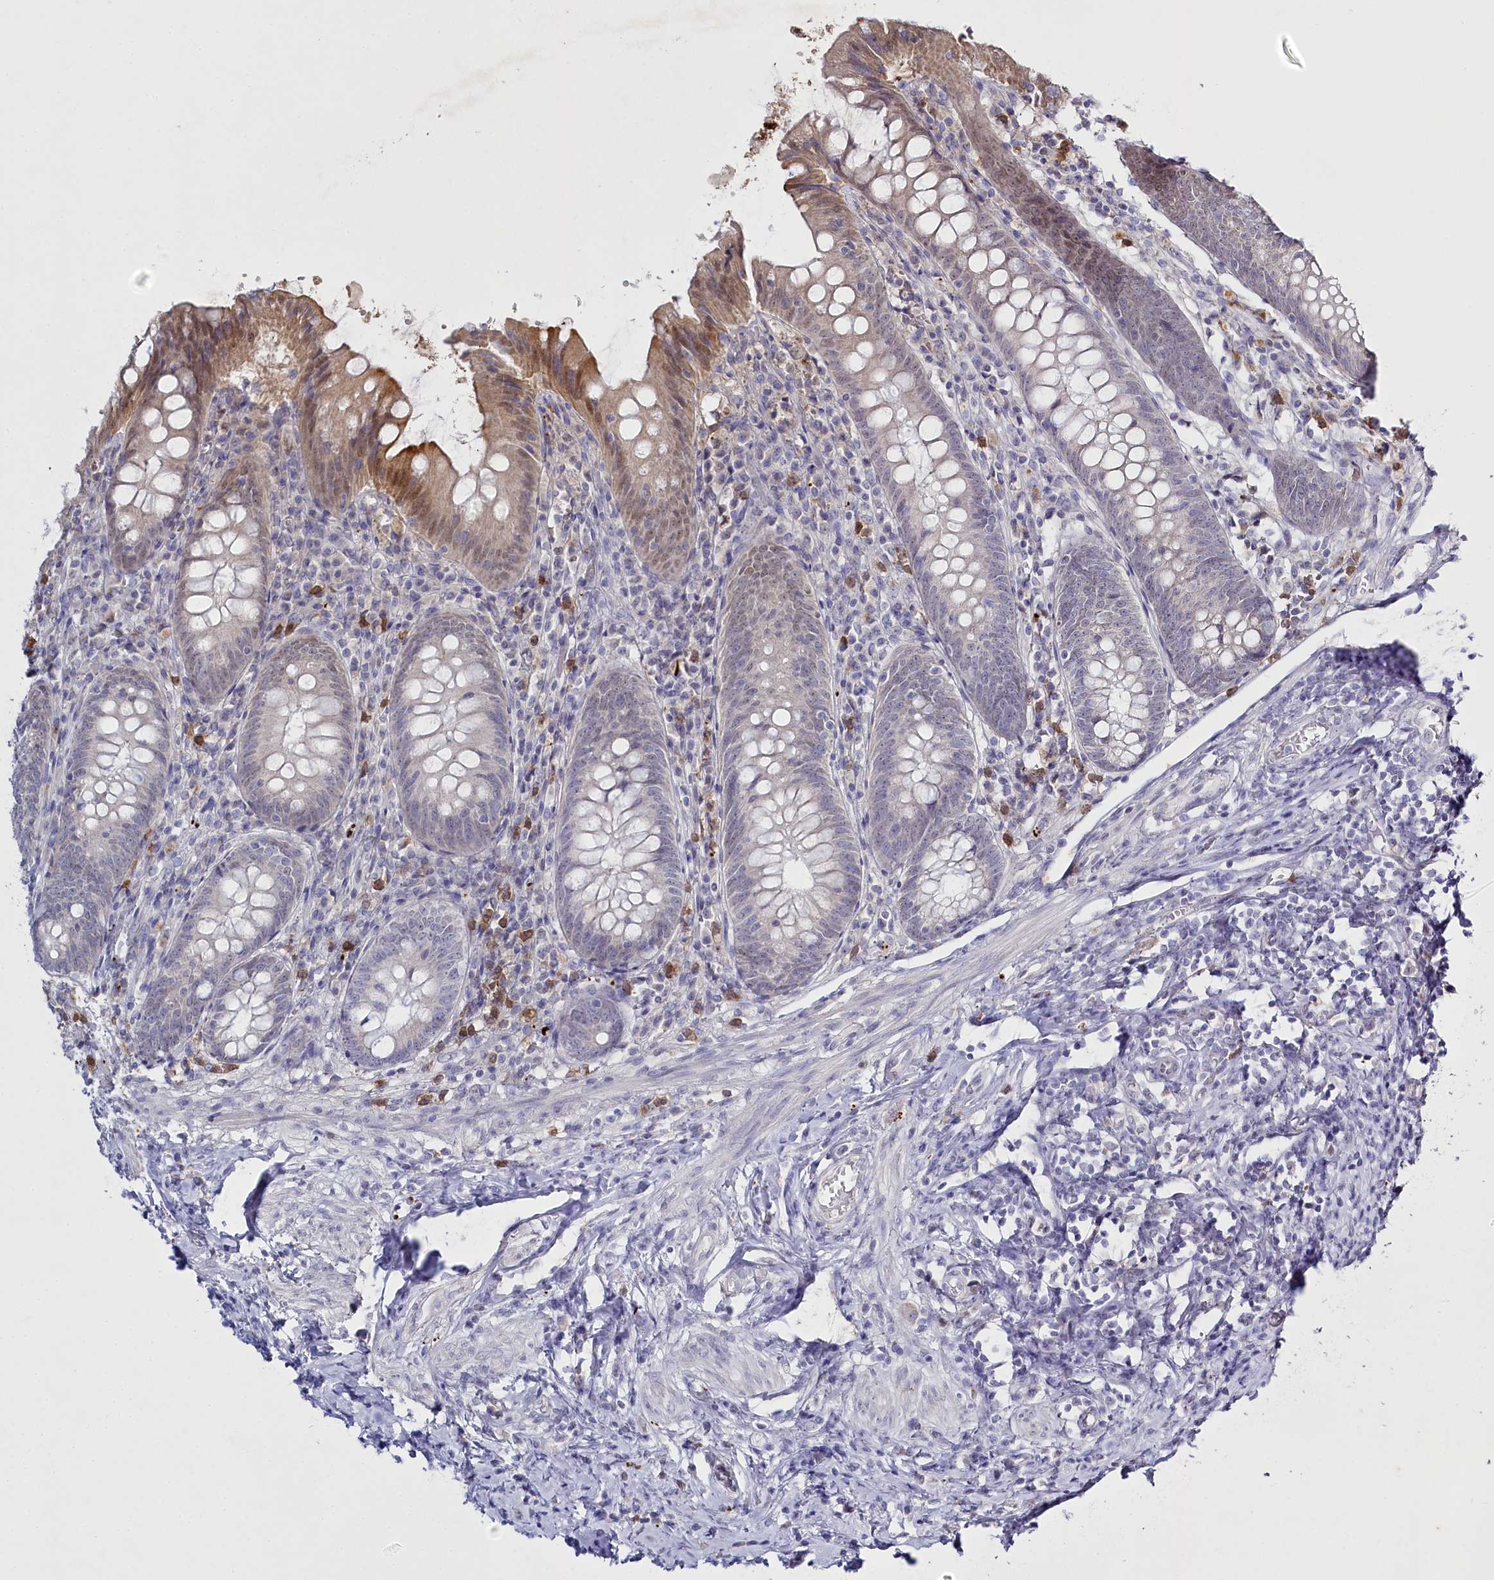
{"staining": {"intensity": "moderate", "quantity": "<25%", "location": "cytoplasmic/membranous,nuclear"}, "tissue": "appendix", "cell_type": "Glandular cells", "image_type": "normal", "snomed": [{"axis": "morphology", "description": "Normal tissue, NOS"}, {"axis": "topography", "description": "Appendix"}], "caption": "Immunohistochemical staining of normal appendix demonstrates low levels of moderate cytoplasmic/membranous,nuclear staining in about <25% of glandular cells. (DAB (3,3'-diaminobenzidine) IHC with brightfield microscopy, high magnification).", "gene": "ABITRAM", "patient": {"sex": "female", "age": 54}}